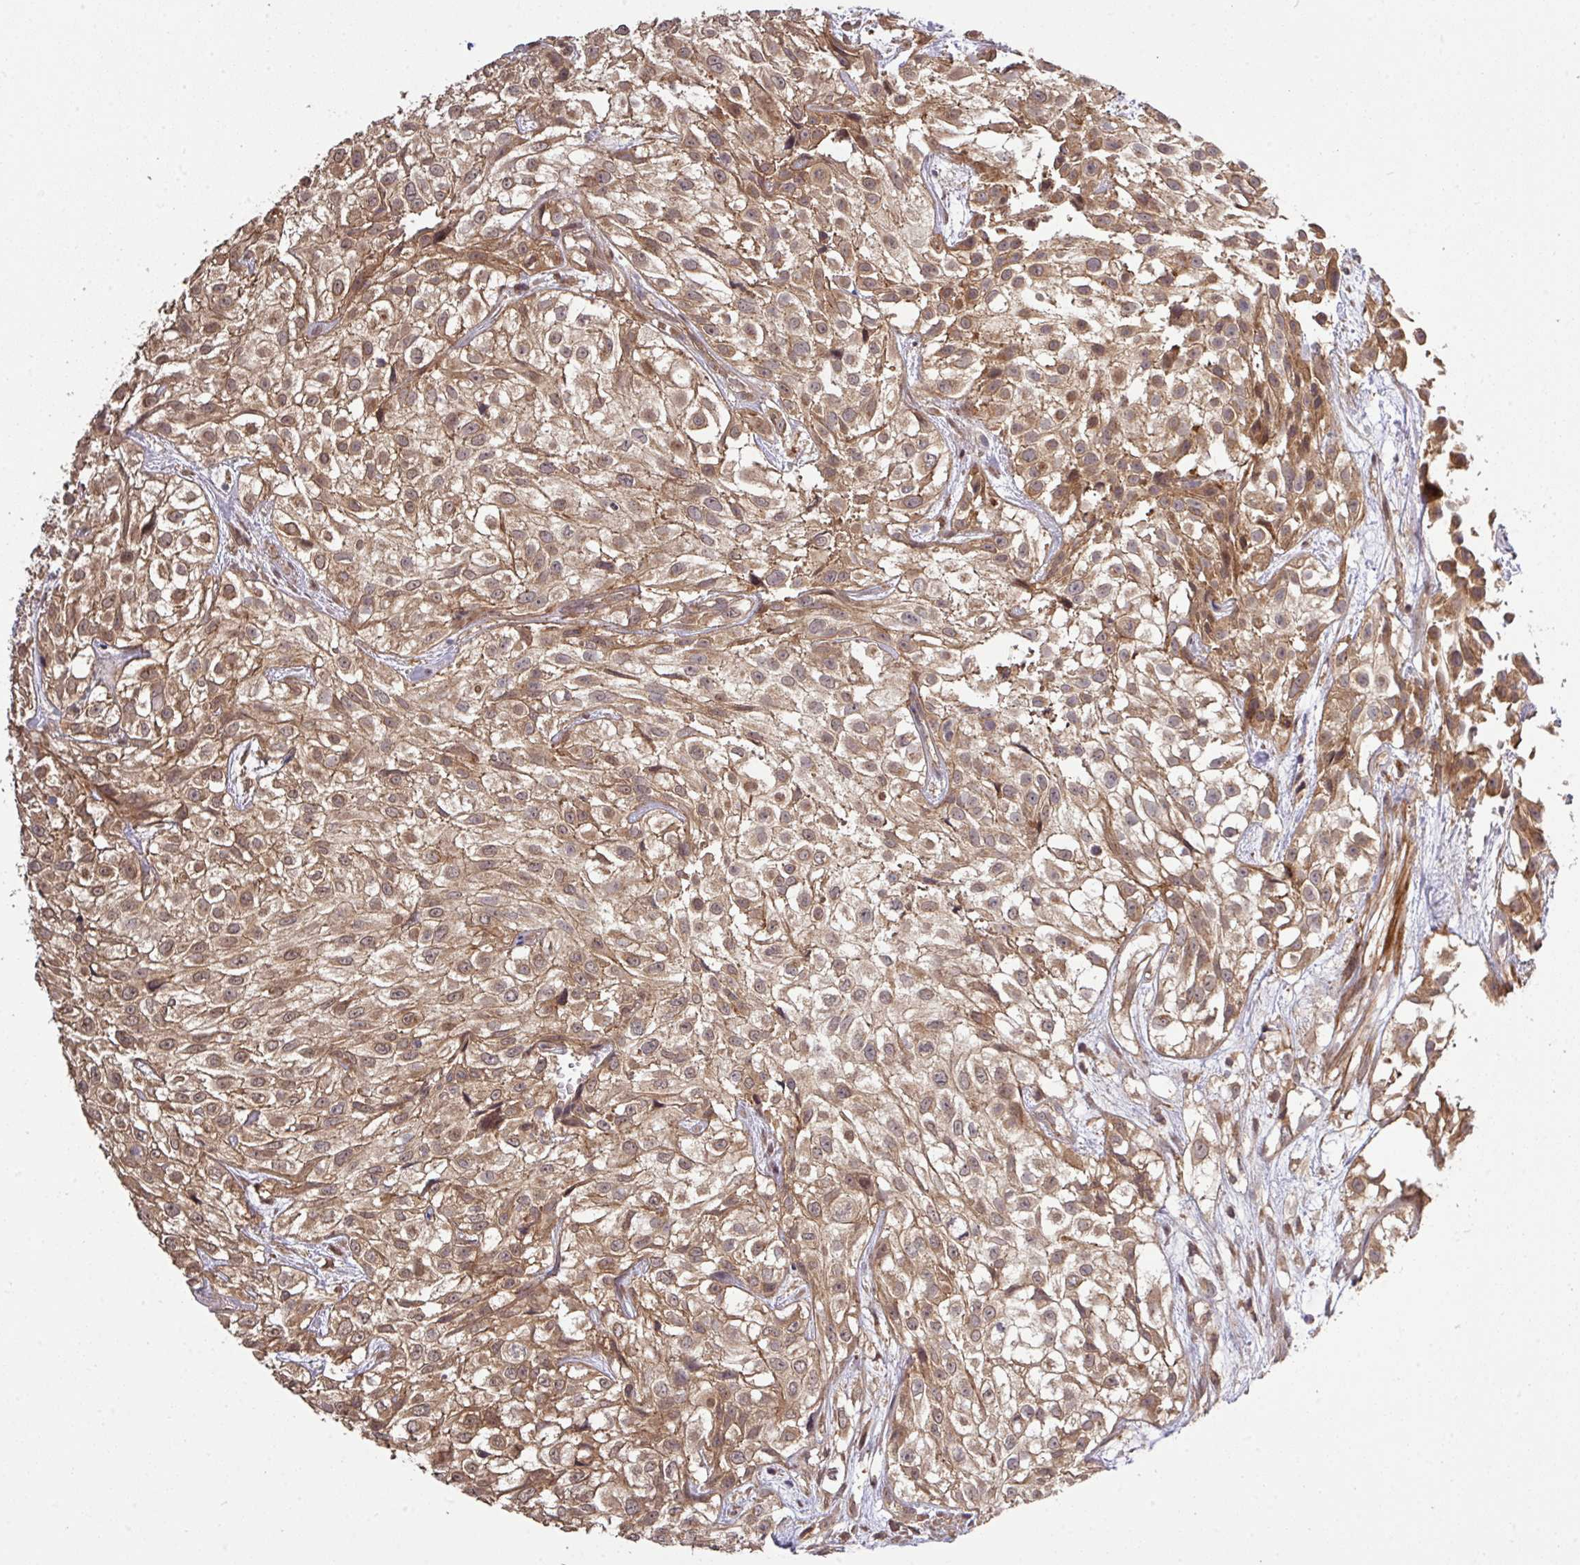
{"staining": {"intensity": "moderate", "quantity": ">75%", "location": "cytoplasmic/membranous,nuclear"}, "tissue": "urothelial cancer", "cell_type": "Tumor cells", "image_type": "cancer", "snomed": [{"axis": "morphology", "description": "Urothelial carcinoma, High grade"}, {"axis": "topography", "description": "Urinary bladder"}], "caption": "Immunohistochemistry (IHC) histopathology image of high-grade urothelial carcinoma stained for a protein (brown), which demonstrates medium levels of moderate cytoplasmic/membranous and nuclear positivity in about >75% of tumor cells.", "gene": "ARPIN", "patient": {"sex": "male", "age": 56}}